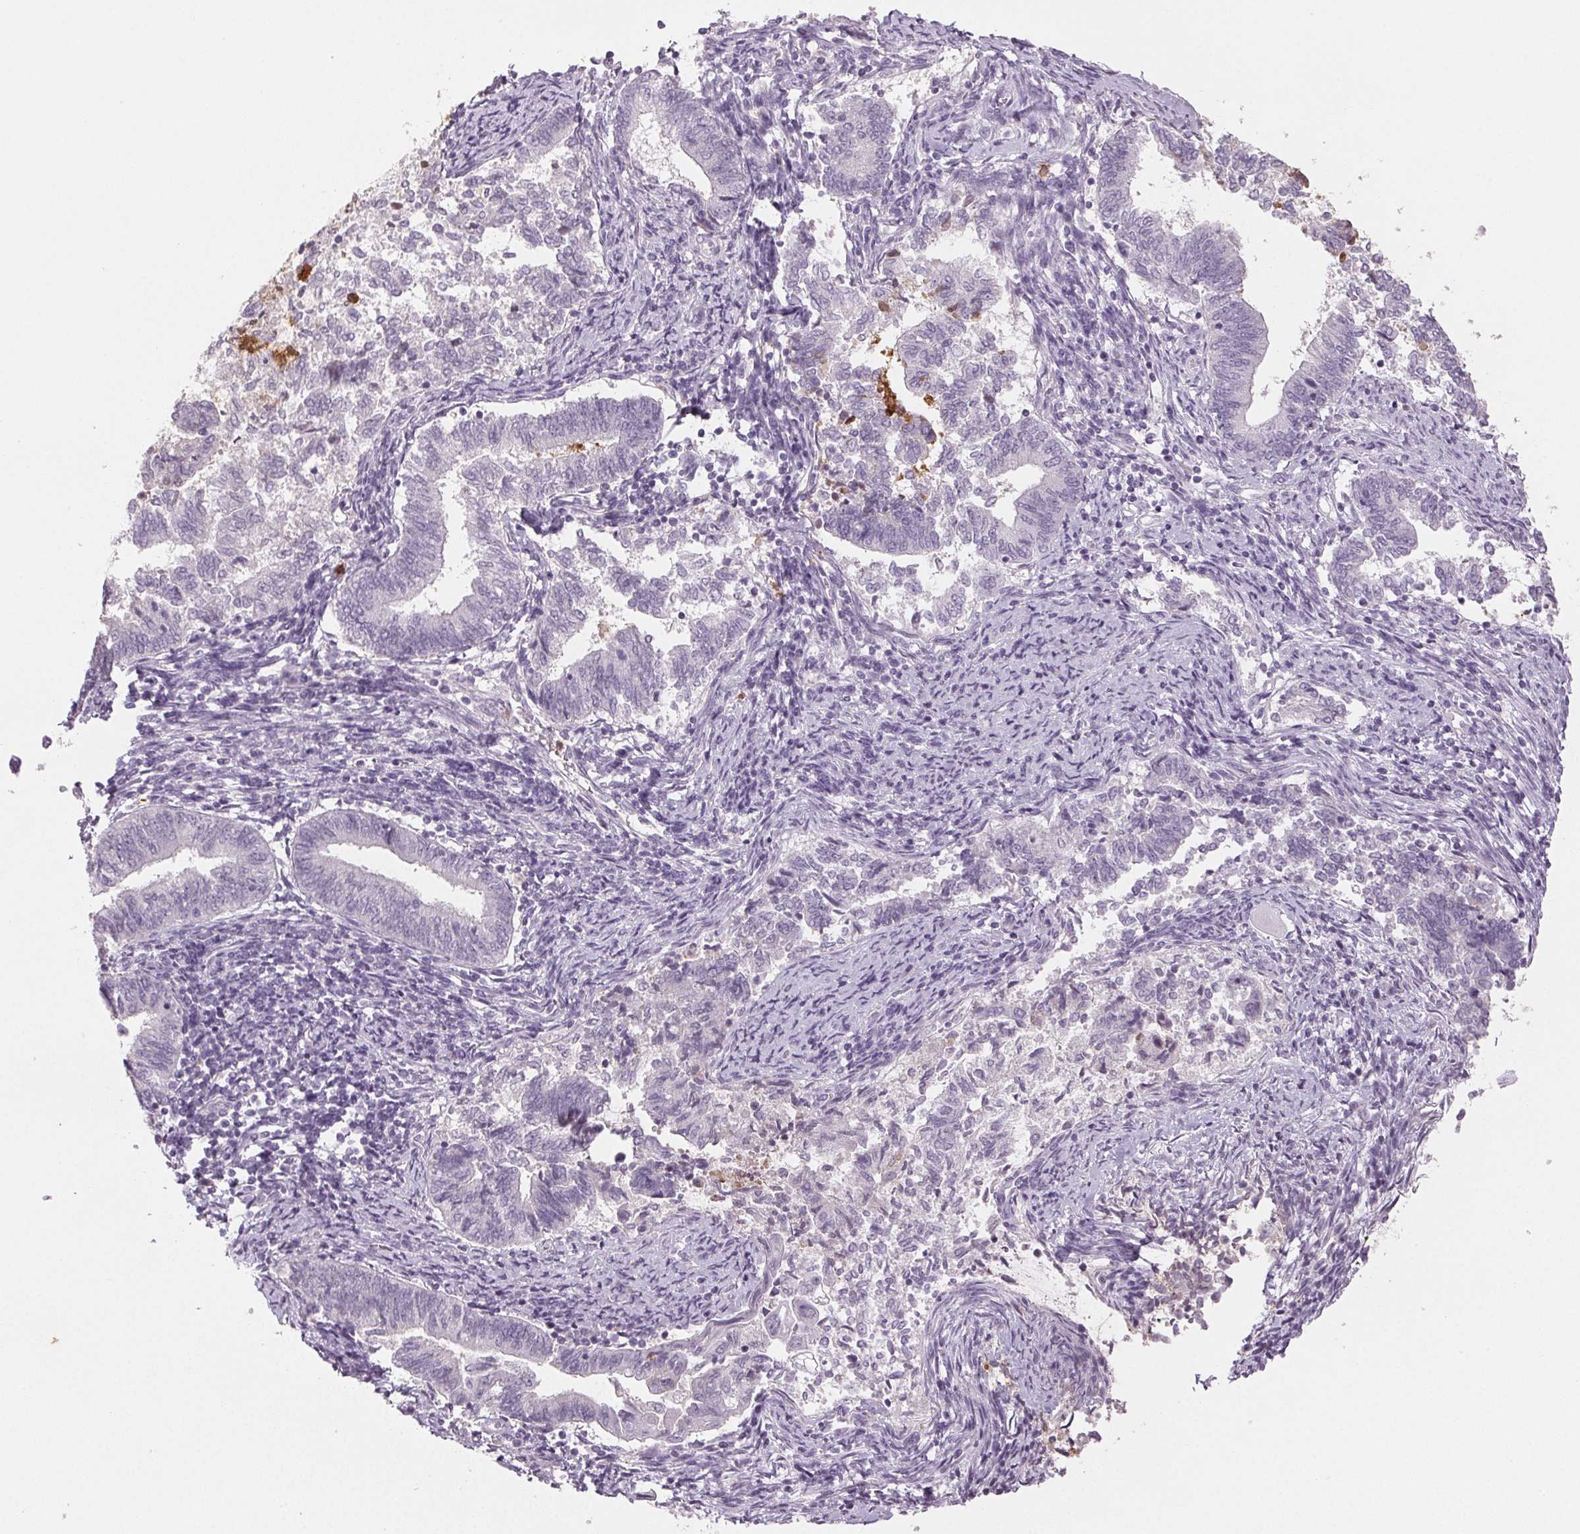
{"staining": {"intensity": "negative", "quantity": "none", "location": "none"}, "tissue": "endometrial cancer", "cell_type": "Tumor cells", "image_type": "cancer", "snomed": [{"axis": "morphology", "description": "Adenocarcinoma, NOS"}, {"axis": "topography", "description": "Endometrium"}], "caption": "Tumor cells are negative for protein expression in human adenocarcinoma (endometrial).", "gene": "LTF", "patient": {"sex": "female", "age": 65}}